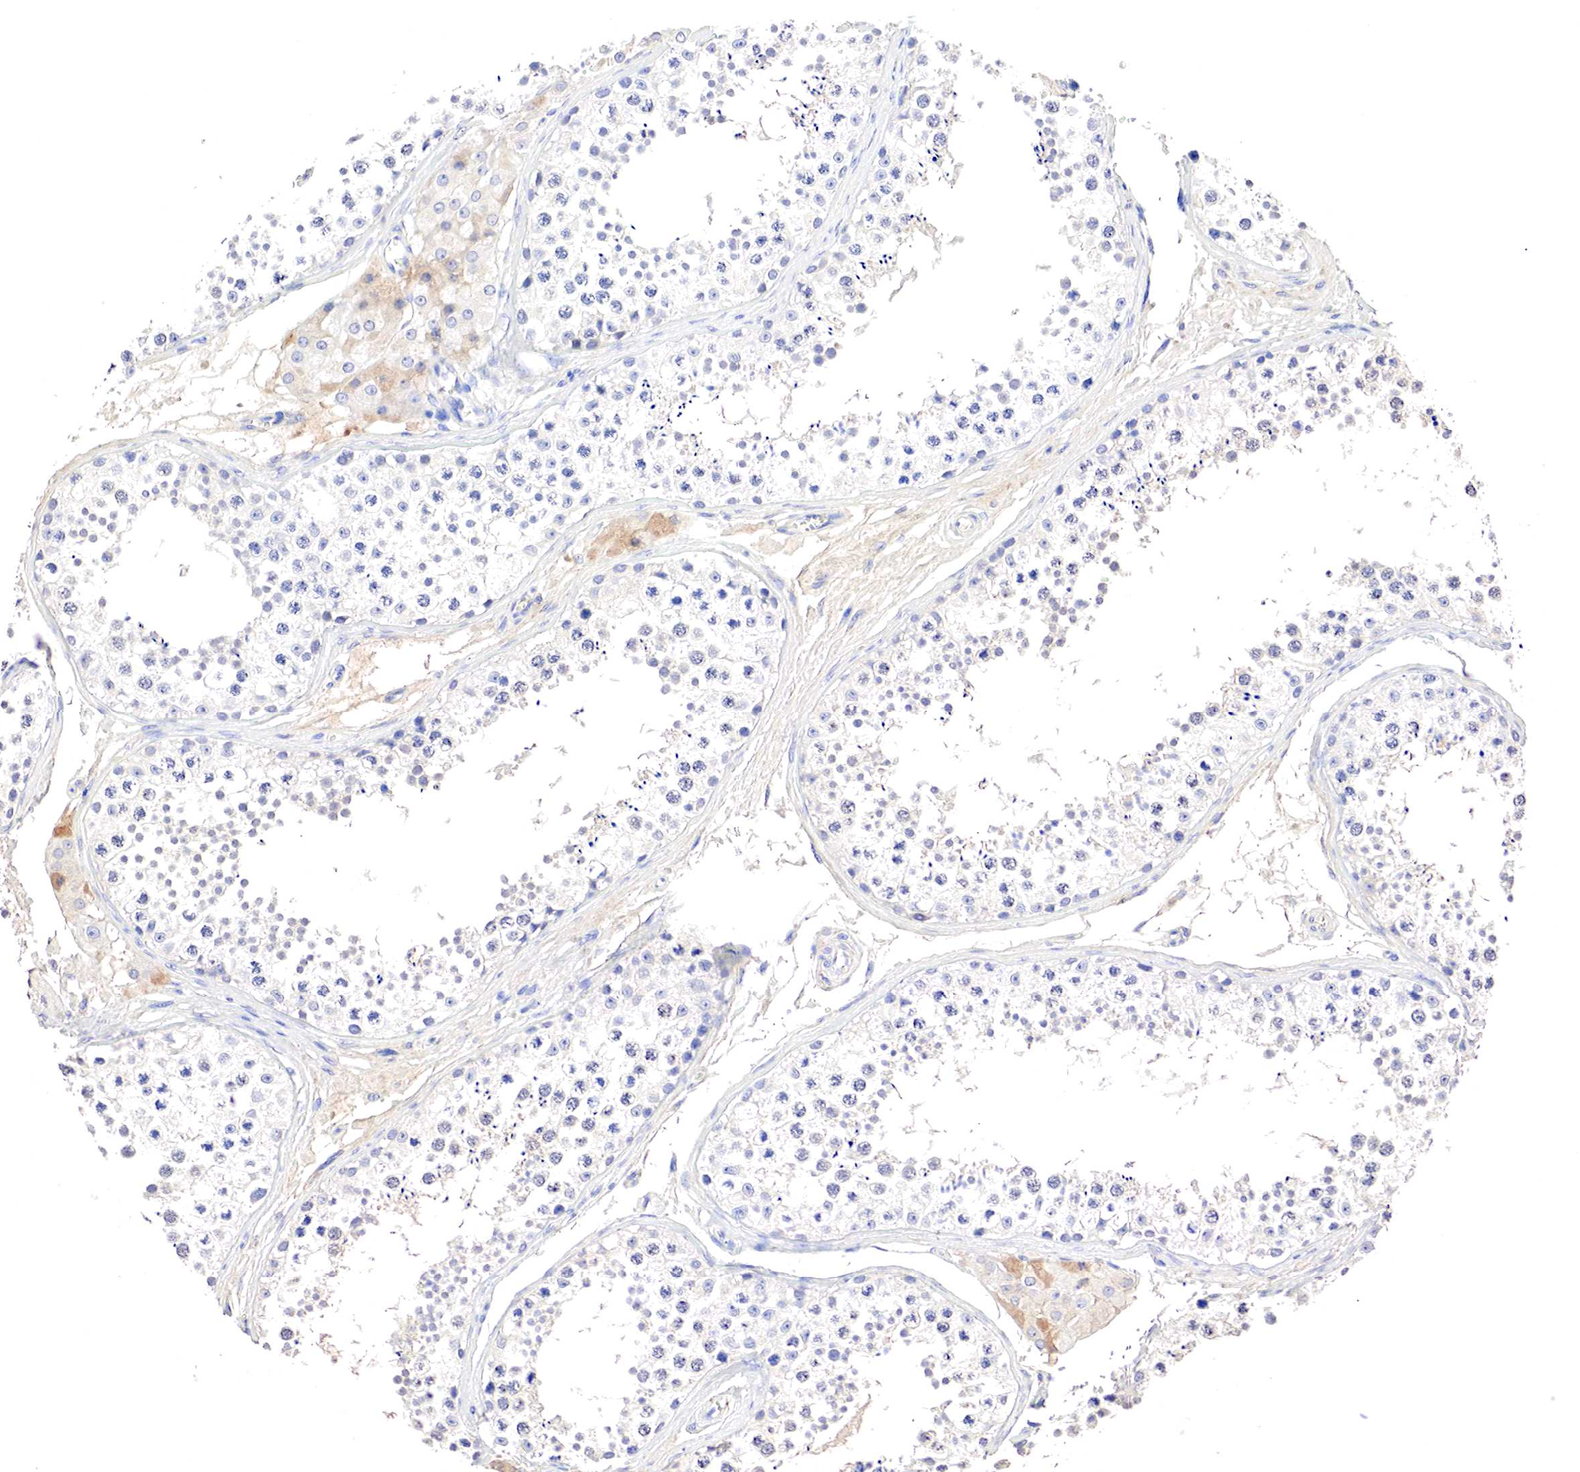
{"staining": {"intensity": "negative", "quantity": "none", "location": "none"}, "tissue": "testis", "cell_type": "Cells in seminiferous ducts", "image_type": "normal", "snomed": [{"axis": "morphology", "description": "Normal tissue, NOS"}, {"axis": "topography", "description": "Testis"}], "caption": "Cells in seminiferous ducts show no significant staining in benign testis.", "gene": "GATA1", "patient": {"sex": "male", "age": 57}}